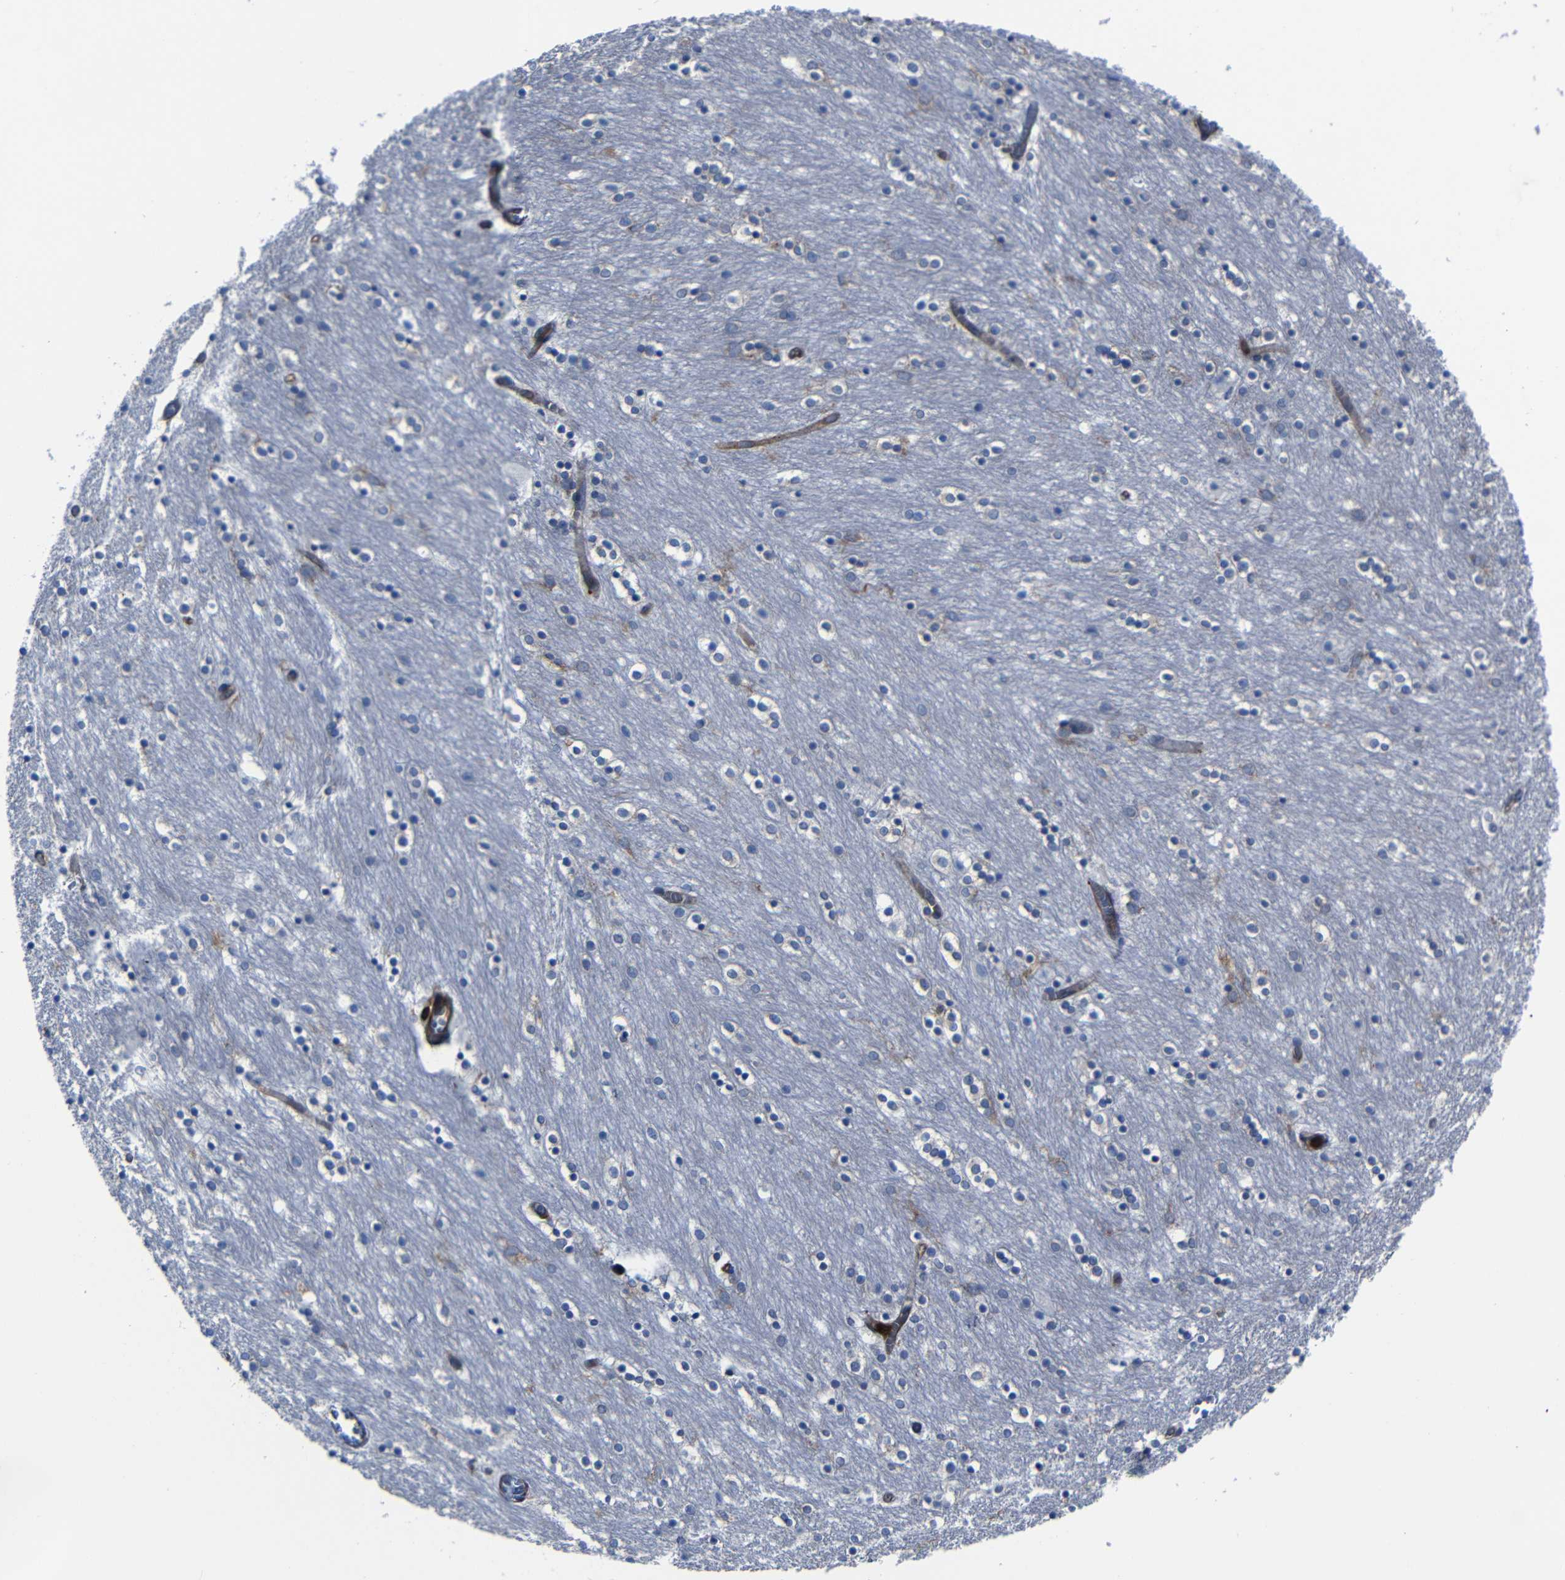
{"staining": {"intensity": "negative", "quantity": "none", "location": "none"}, "tissue": "caudate", "cell_type": "Glial cells", "image_type": "normal", "snomed": [{"axis": "morphology", "description": "Normal tissue, NOS"}, {"axis": "topography", "description": "Lateral ventricle wall"}], "caption": "The photomicrograph displays no staining of glial cells in benign caudate.", "gene": "ARHGEF1", "patient": {"sex": "female", "age": 54}}